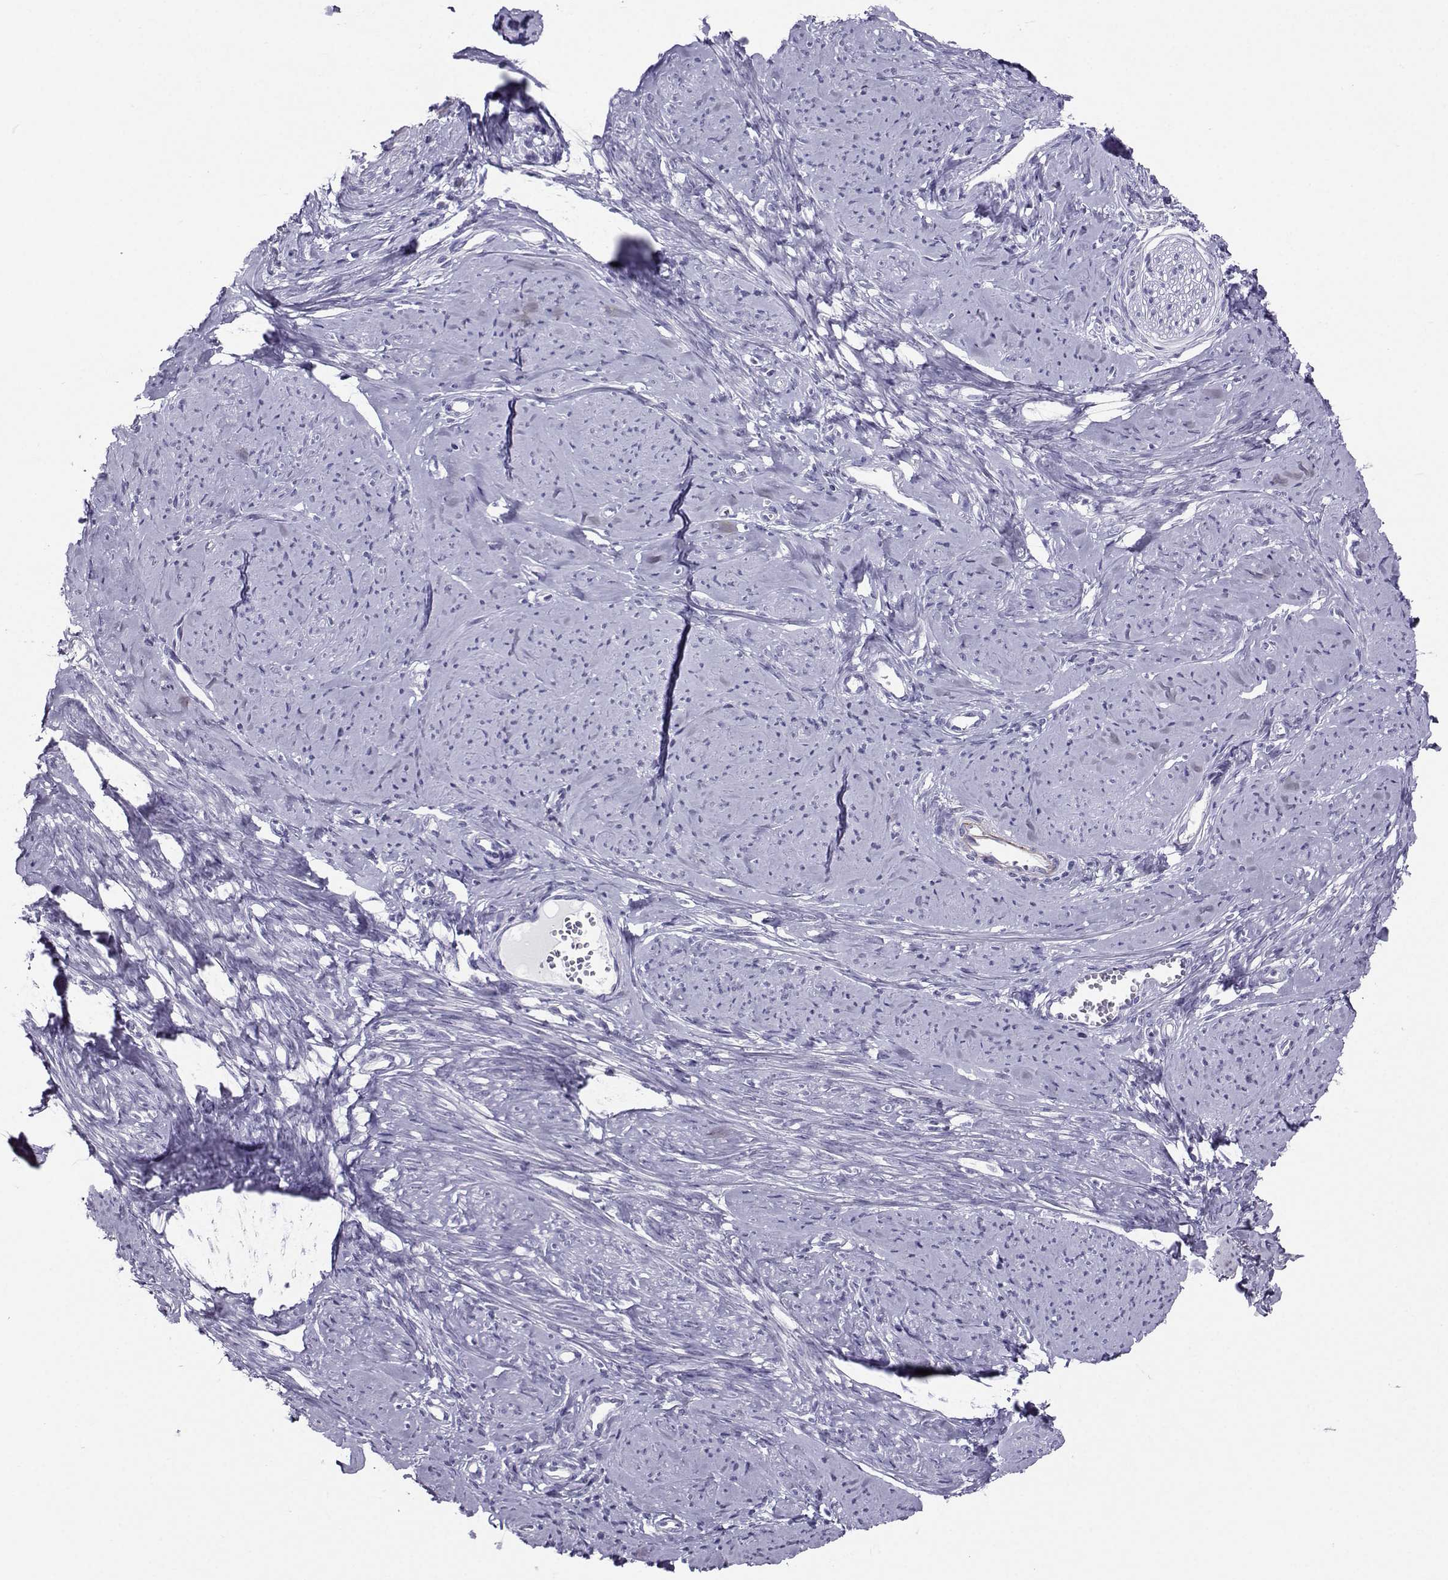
{"staining": {"intensity": "negative", "quantity": "none", "location": "none"}, "tissue": "smooth muscle", "cell_type": "Smooth muscle cells", "image_type": "normal", "snomed": [{"axis": "morphology", "description": "Normal tissue, NOS"}, {"axis": "topography", "description": "Smooth muscle"}], "caption": "Smooth muscle stained for a protein using immunohistochemistry (IHC) shows no positivity smooth muscle cells.", "gene": "PGK1", "patient": {"sex": "female", "age": 48}}